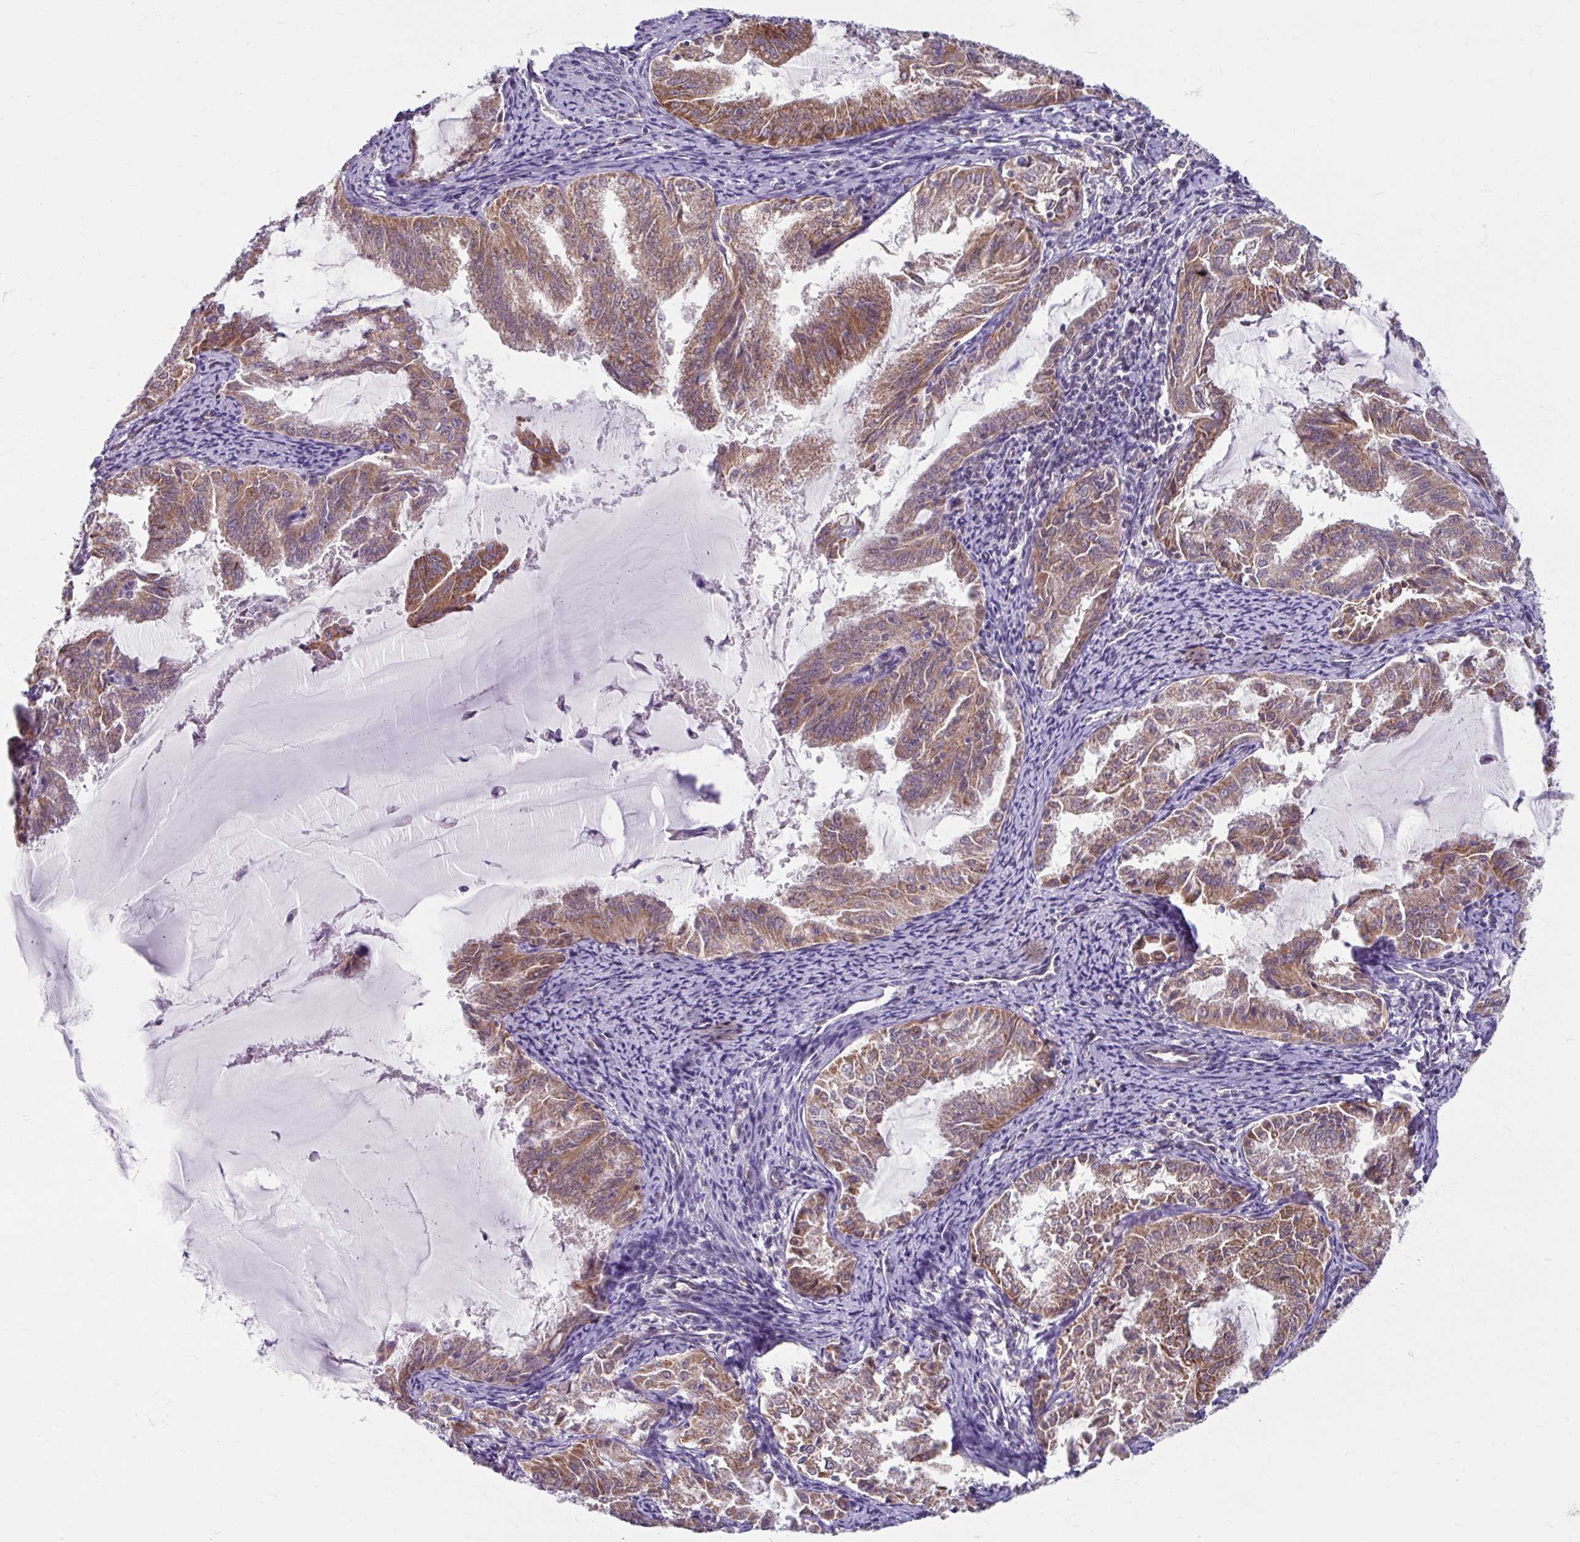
{"staining": {"intensity": "moderate", "quantity": "25%-75%", "location": "cytoplasmic/membranous"}, "tissue": "endometrial cancer", "cell_type": "Tumor cells", "image_type": "cancer", "snomed": [{"axis": "morphology", "description": "Adenocarcinoma, NOS"}, {"axis": "topography", "description": "Endometrium"}], "caption": "Protein expression analysis of endometrial cancer reveals moderate cytoplasmic/membranous staining in about 25%-75% of tumor cells.", "gene": "DAAM2", "patient": {"sex": "female", "age": 70}}